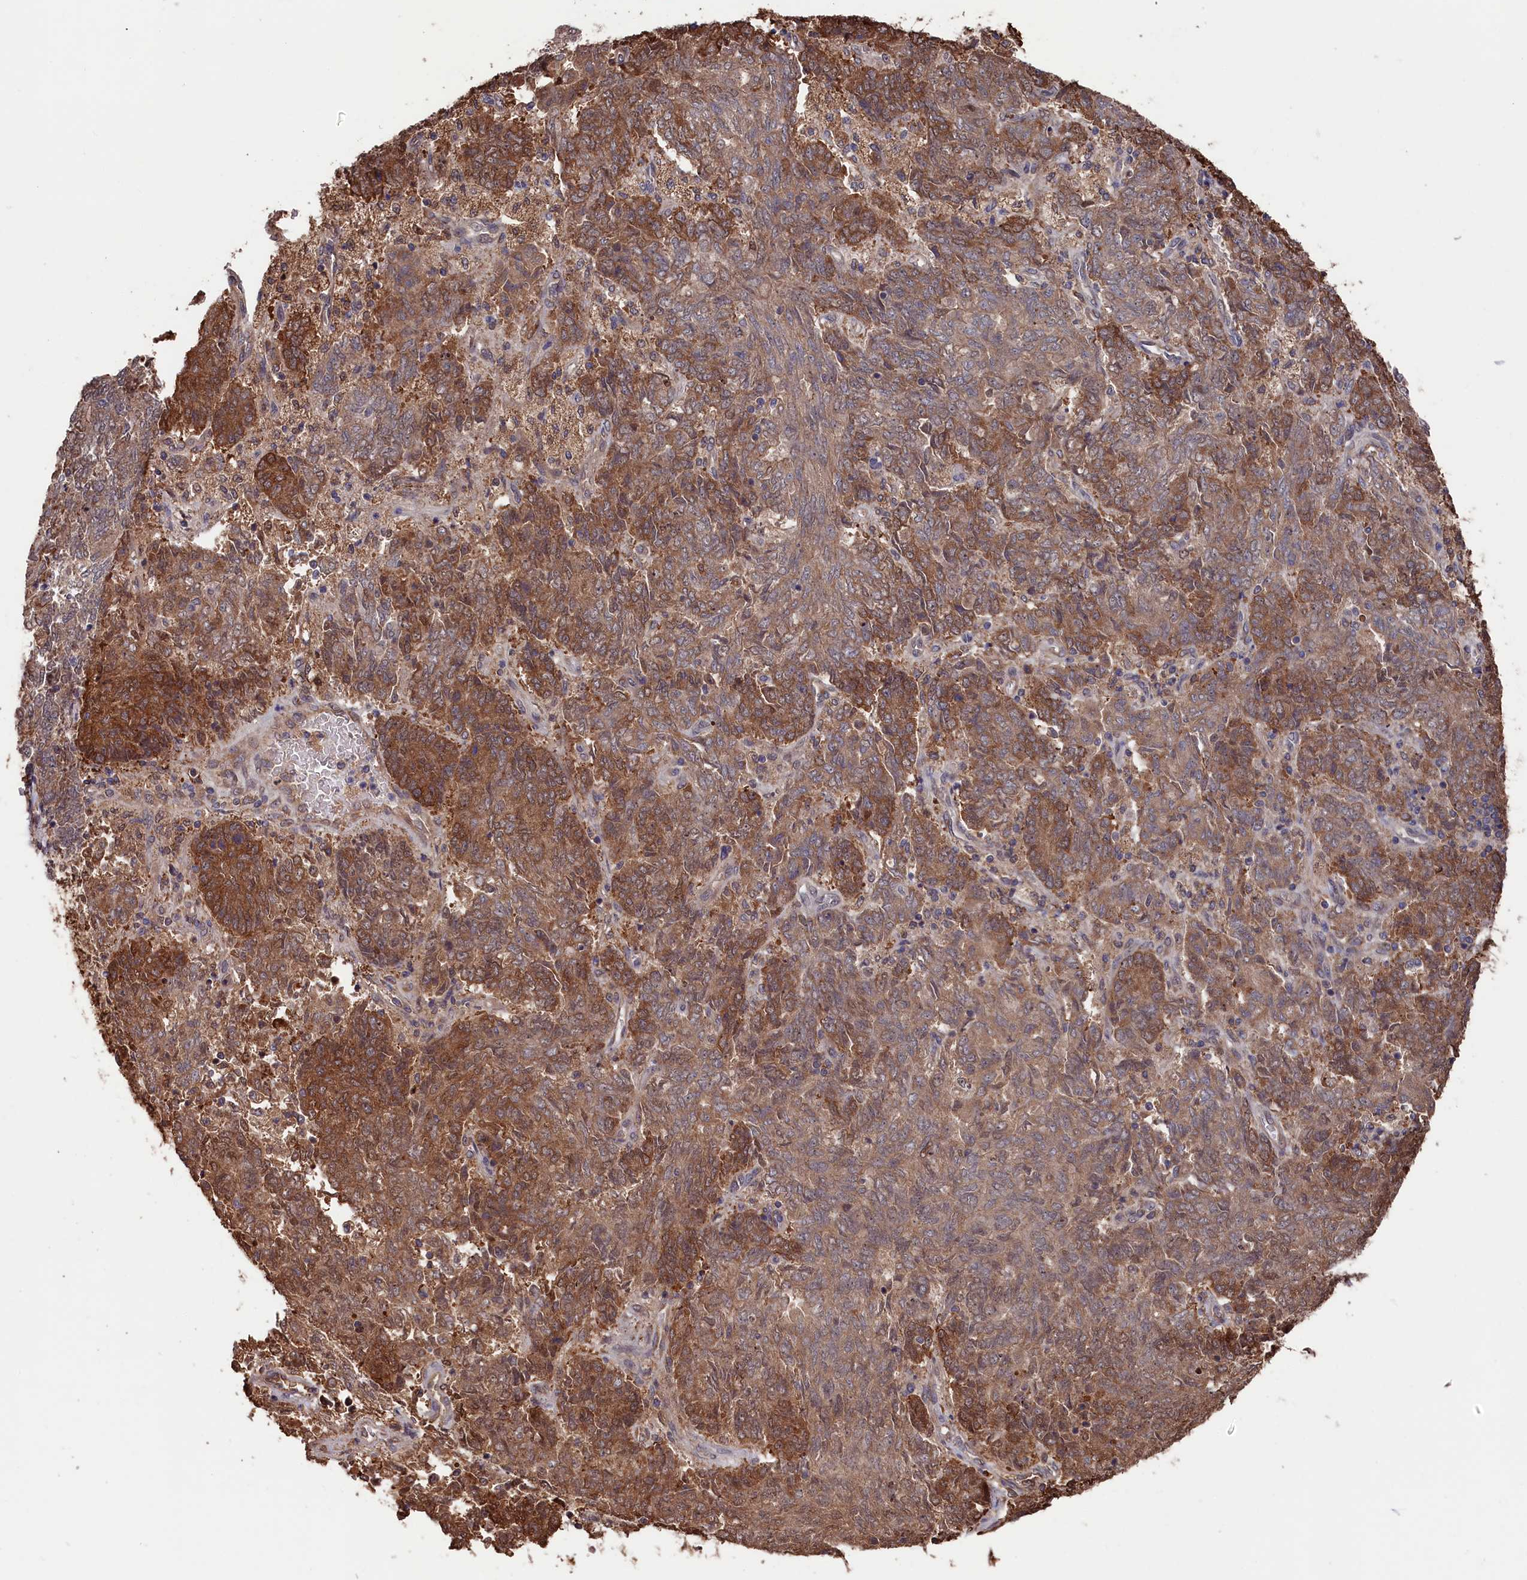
{"staining": {"intensity": "moderate", "quantity": ">75%", "location": "cytoplasmic/membranous"}, "tissue": "endometrial cancer", "cell_type": "Tumor cells", "image_type": "cancer", "snomed": [{"axis": "morphology", "description": "Adenocarcinoma, NOS"}, {"axis": "topography", "description": "Endometrium"}], "caption": "Adenocarcinoma (endometrial) stained with DAB IHC shows medium levels of moderate cytoplasmic/membranous staining in approximately >75% of tumor cells. The staining is performed using DAB (3,3'-diaminobenzidine) brown chromogen to label protein expression. The nuclei are counter-stained blue using hematoxylin.", "gene": "SLC12A4", "patient": {"sex": "female", "age": 80}}